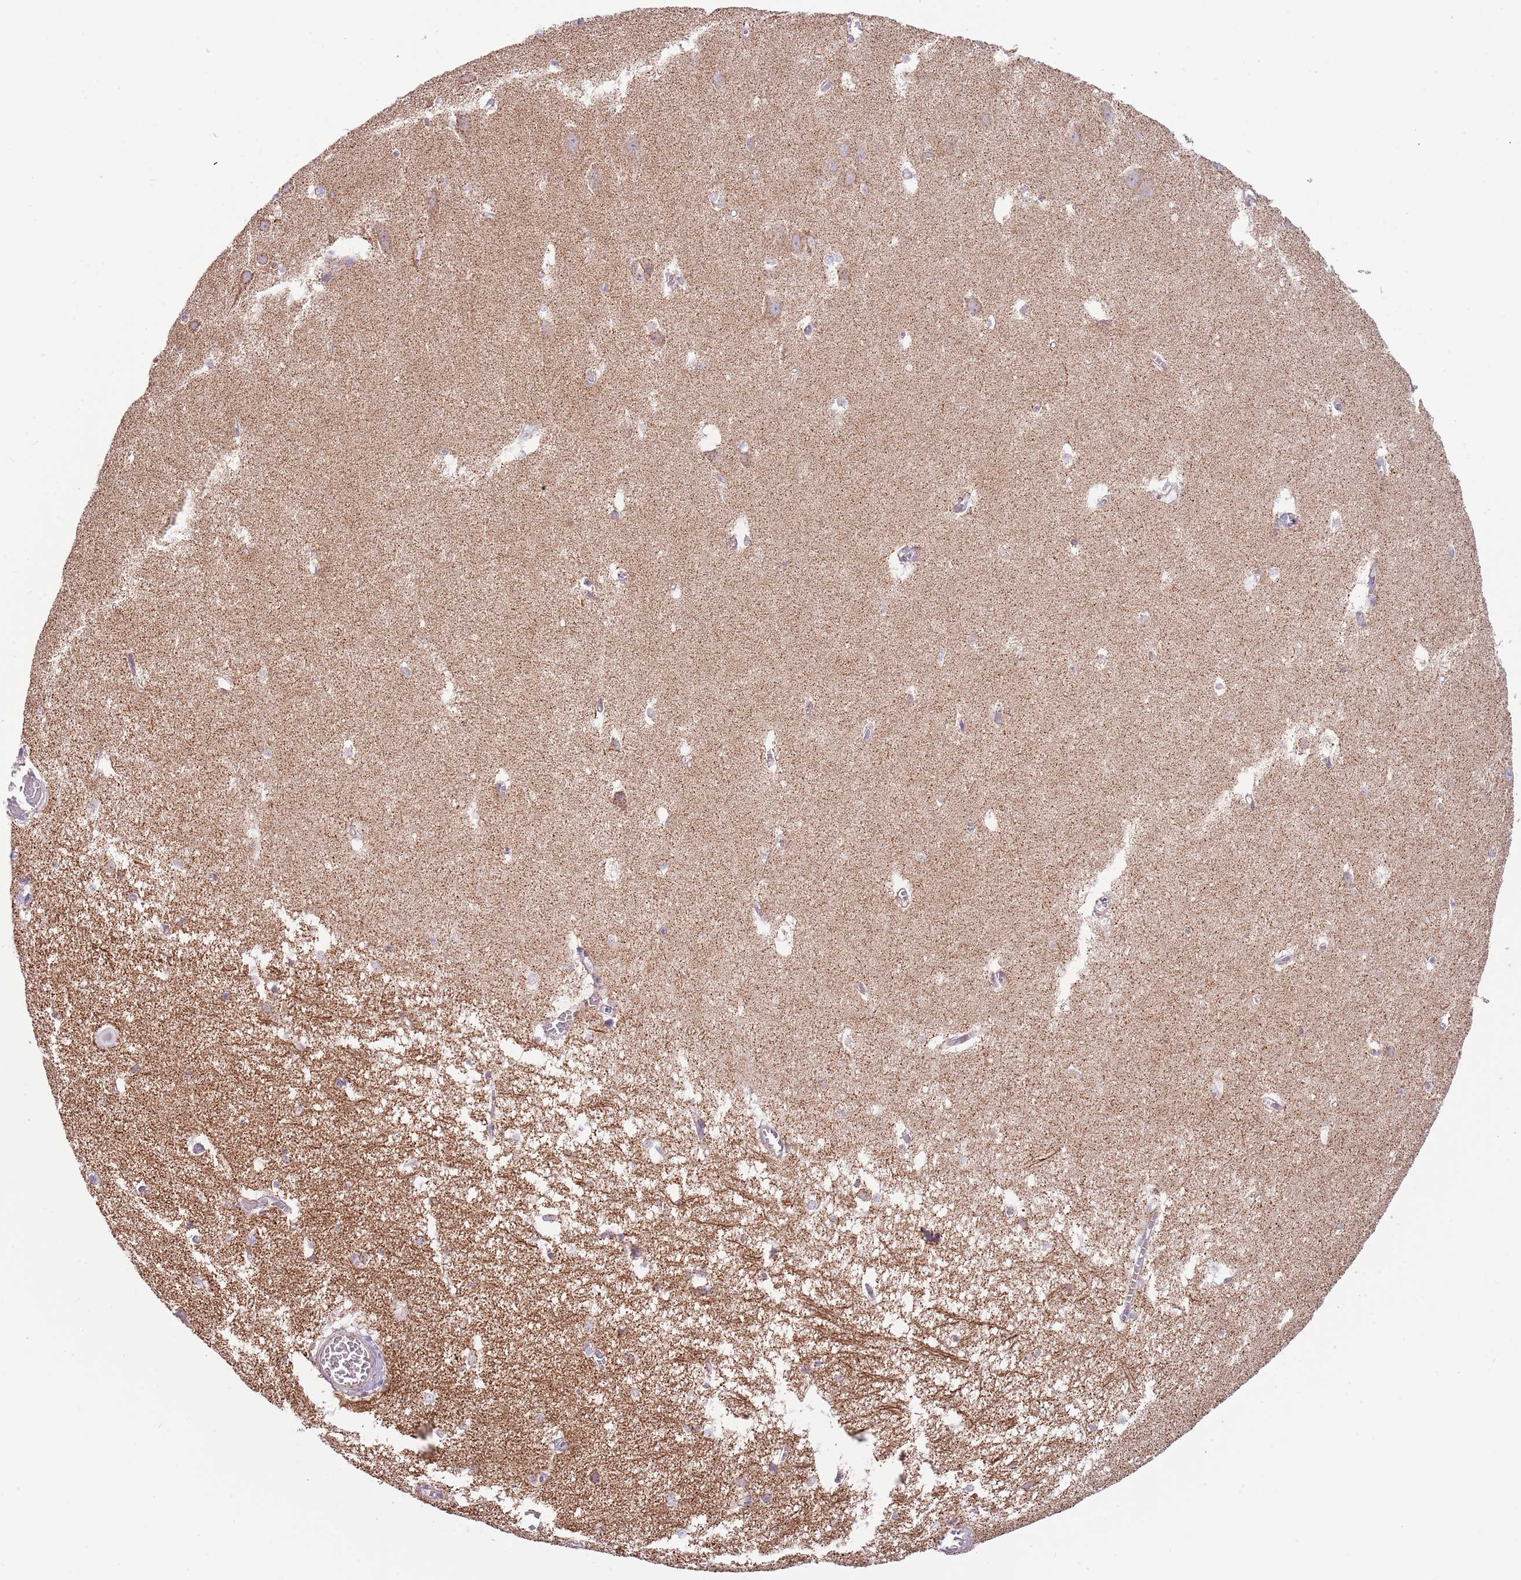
{"staining": {"intensity": "weak", "quantity": "25%-75%", "location": "cytoplasmic/membranous"}, "tissue": "hippocampus", "cell_type": "Glial cells", "image_type": "normal", "snomed": [{"axis": "morphology", "description": "Normal tissue, NOS"}, {"axis": "topography", "description": "Hippocampus"}], "caption": "This micrograph exhibits immunohistochemistry staining of normal hippocampus, with low weak cytoplasmic/membranous staining in approximately 25%-75% of glial cells.", "gene": "LHX6", "patient": {"sex": "female", "age": 64}}